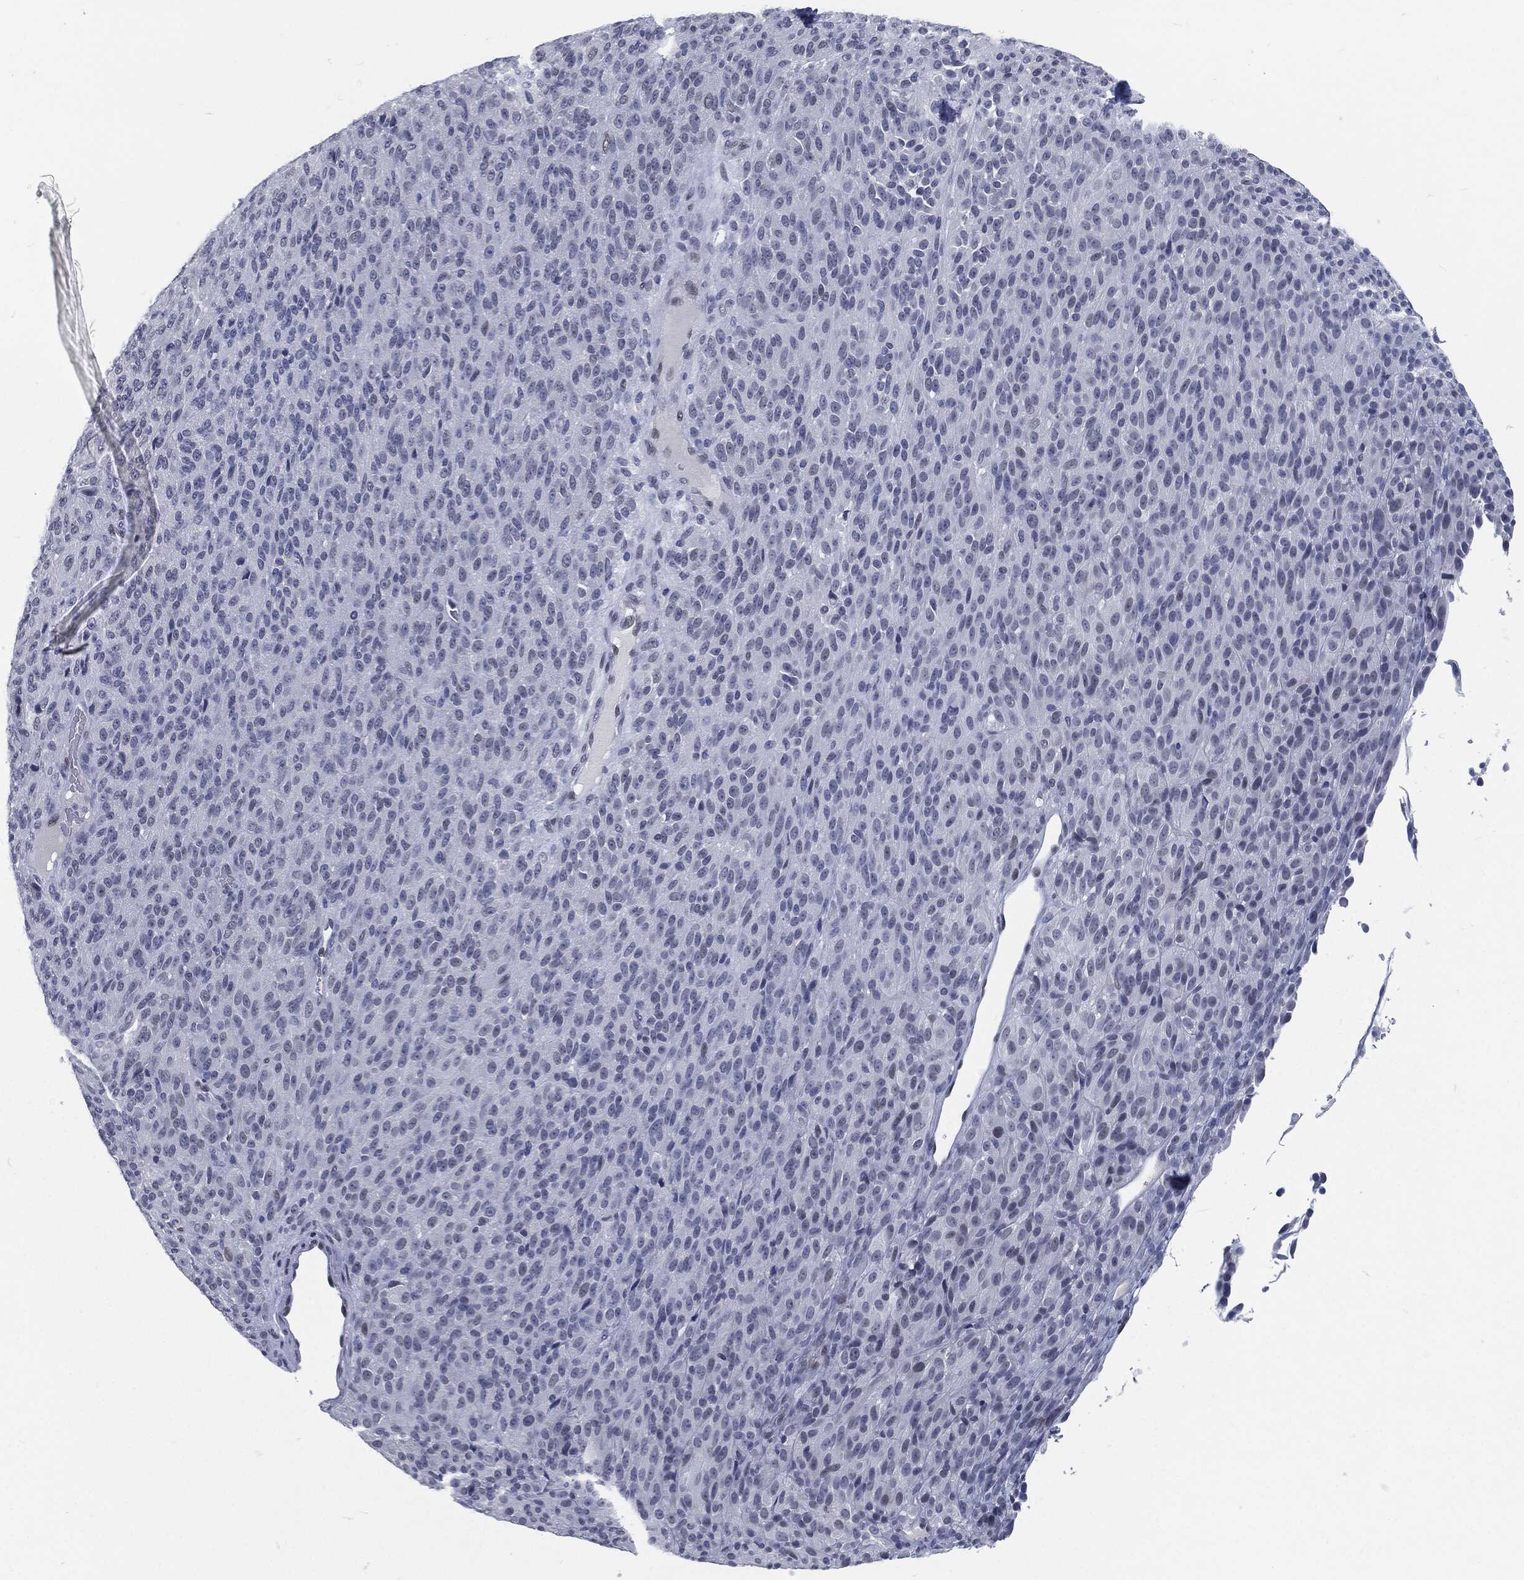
{"staining": {"intensity": "negative", "quantity": "none", "location": "none"}, "tissue": "melanoma", "cell_type": "Tumor cells", "image_type": "cancer", "snomed": [{"axis": "morphology", "description": "Malignant melanoma, Metastatic site"}, {"axis": "topography", "description": "Brain"}], "caption": "High power microscopy micrograph of an IHC photomicrograph of melanoma, revealing no significant positivity in tumor cells.", "gene": "PROM1", "patient": {"sex": "female", "age": 56}}